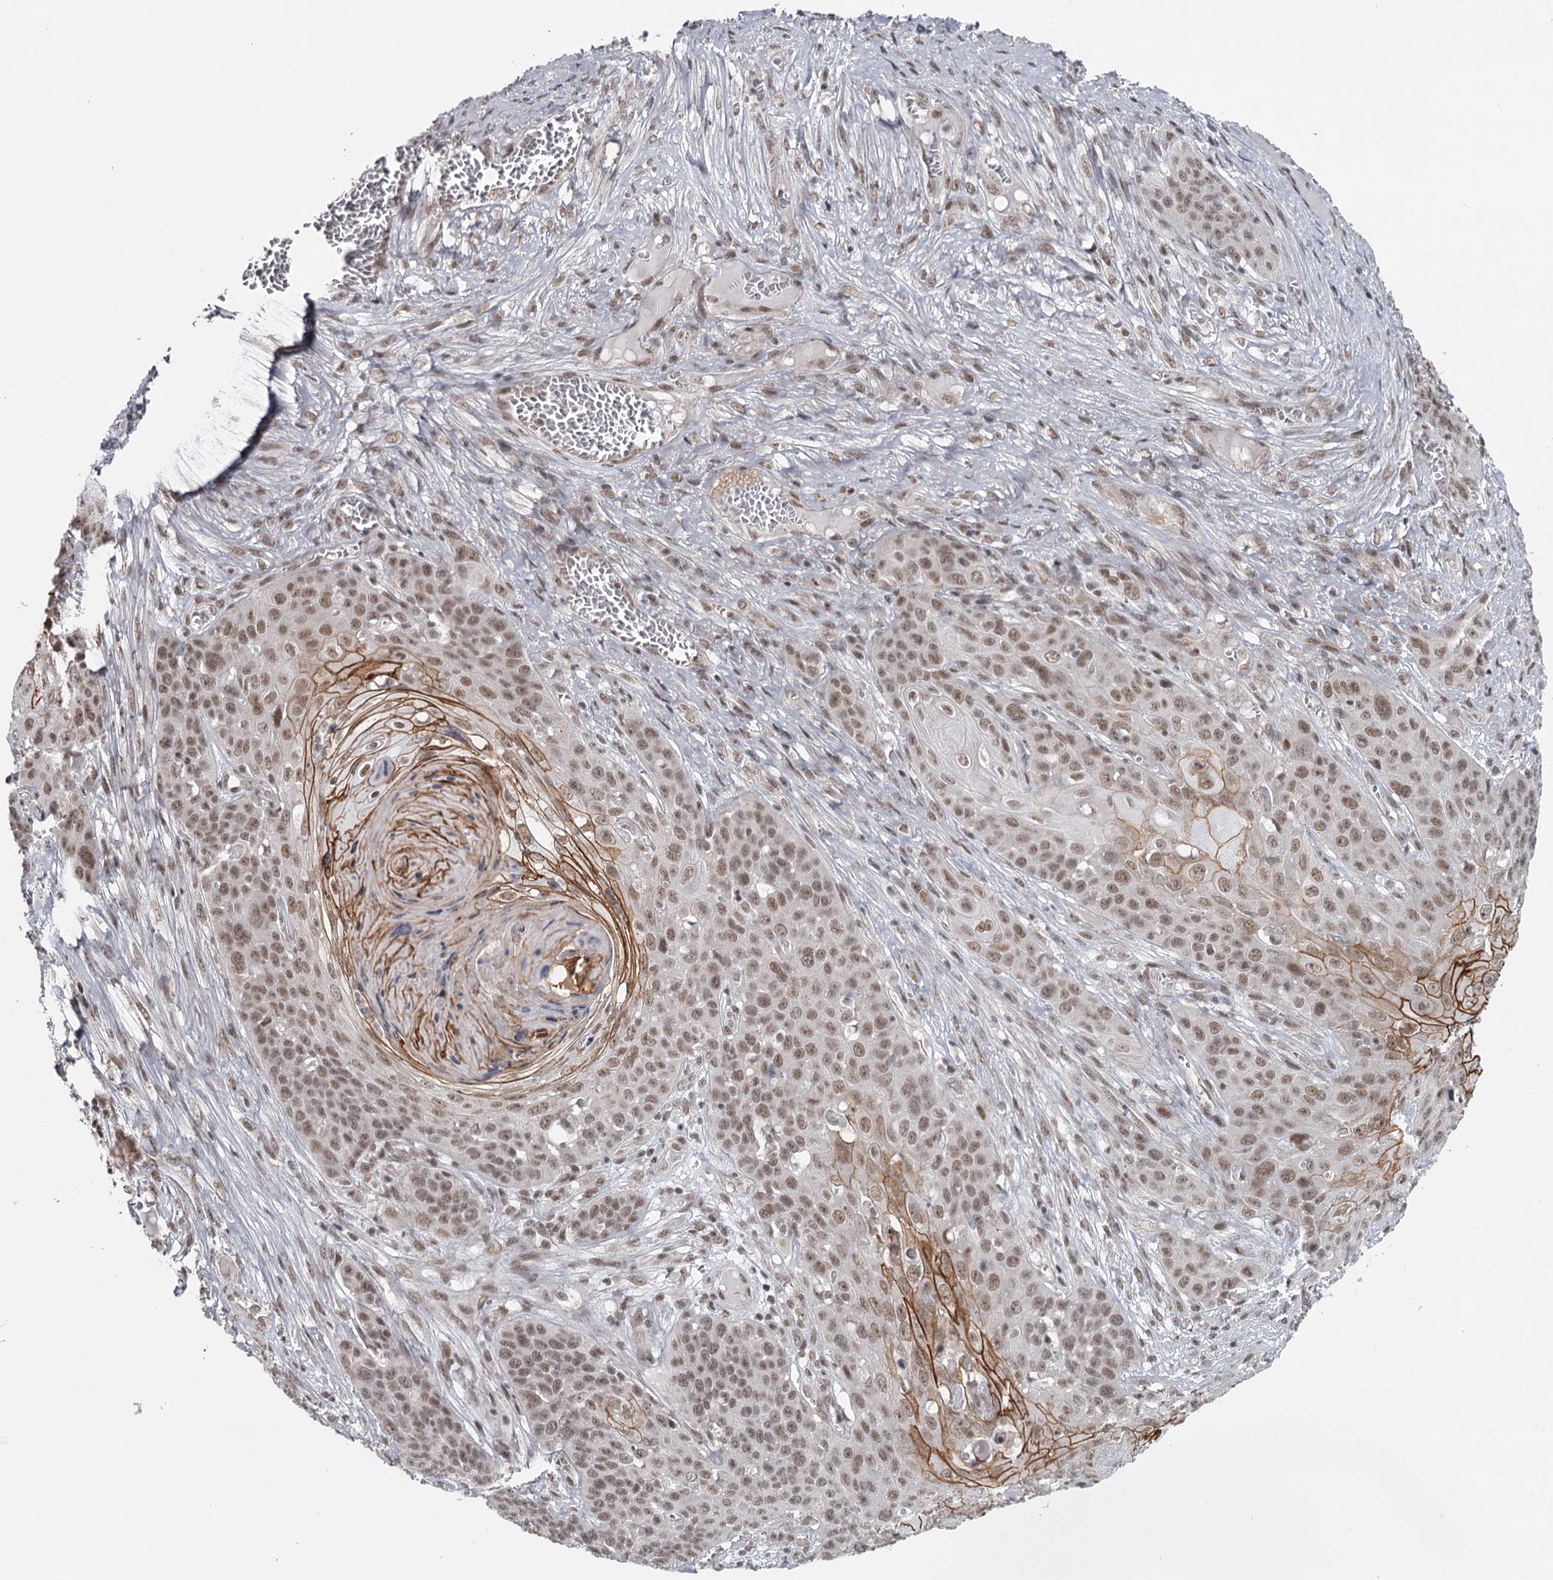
{"staining": {"intensity": "moderate", "quantity": ">75%", "location": "nuclear"}, "tissue": "skin cancer", "cell_type": "Tumor cells", "image_type": "cancer", "snomed": [{"axis": "morphology", "description": "Squamous cell carcinoma, NOS"}, {"axis": "topography", "description": "Skin"}], "caption": "This is a photomicrograph of IHC staining of skin squamous cell carcinoma, which shows moderate staining in the nuclear of tumor cells.", "gene": "FAM13C", "patient": {"sex": "male", "age": 55}}